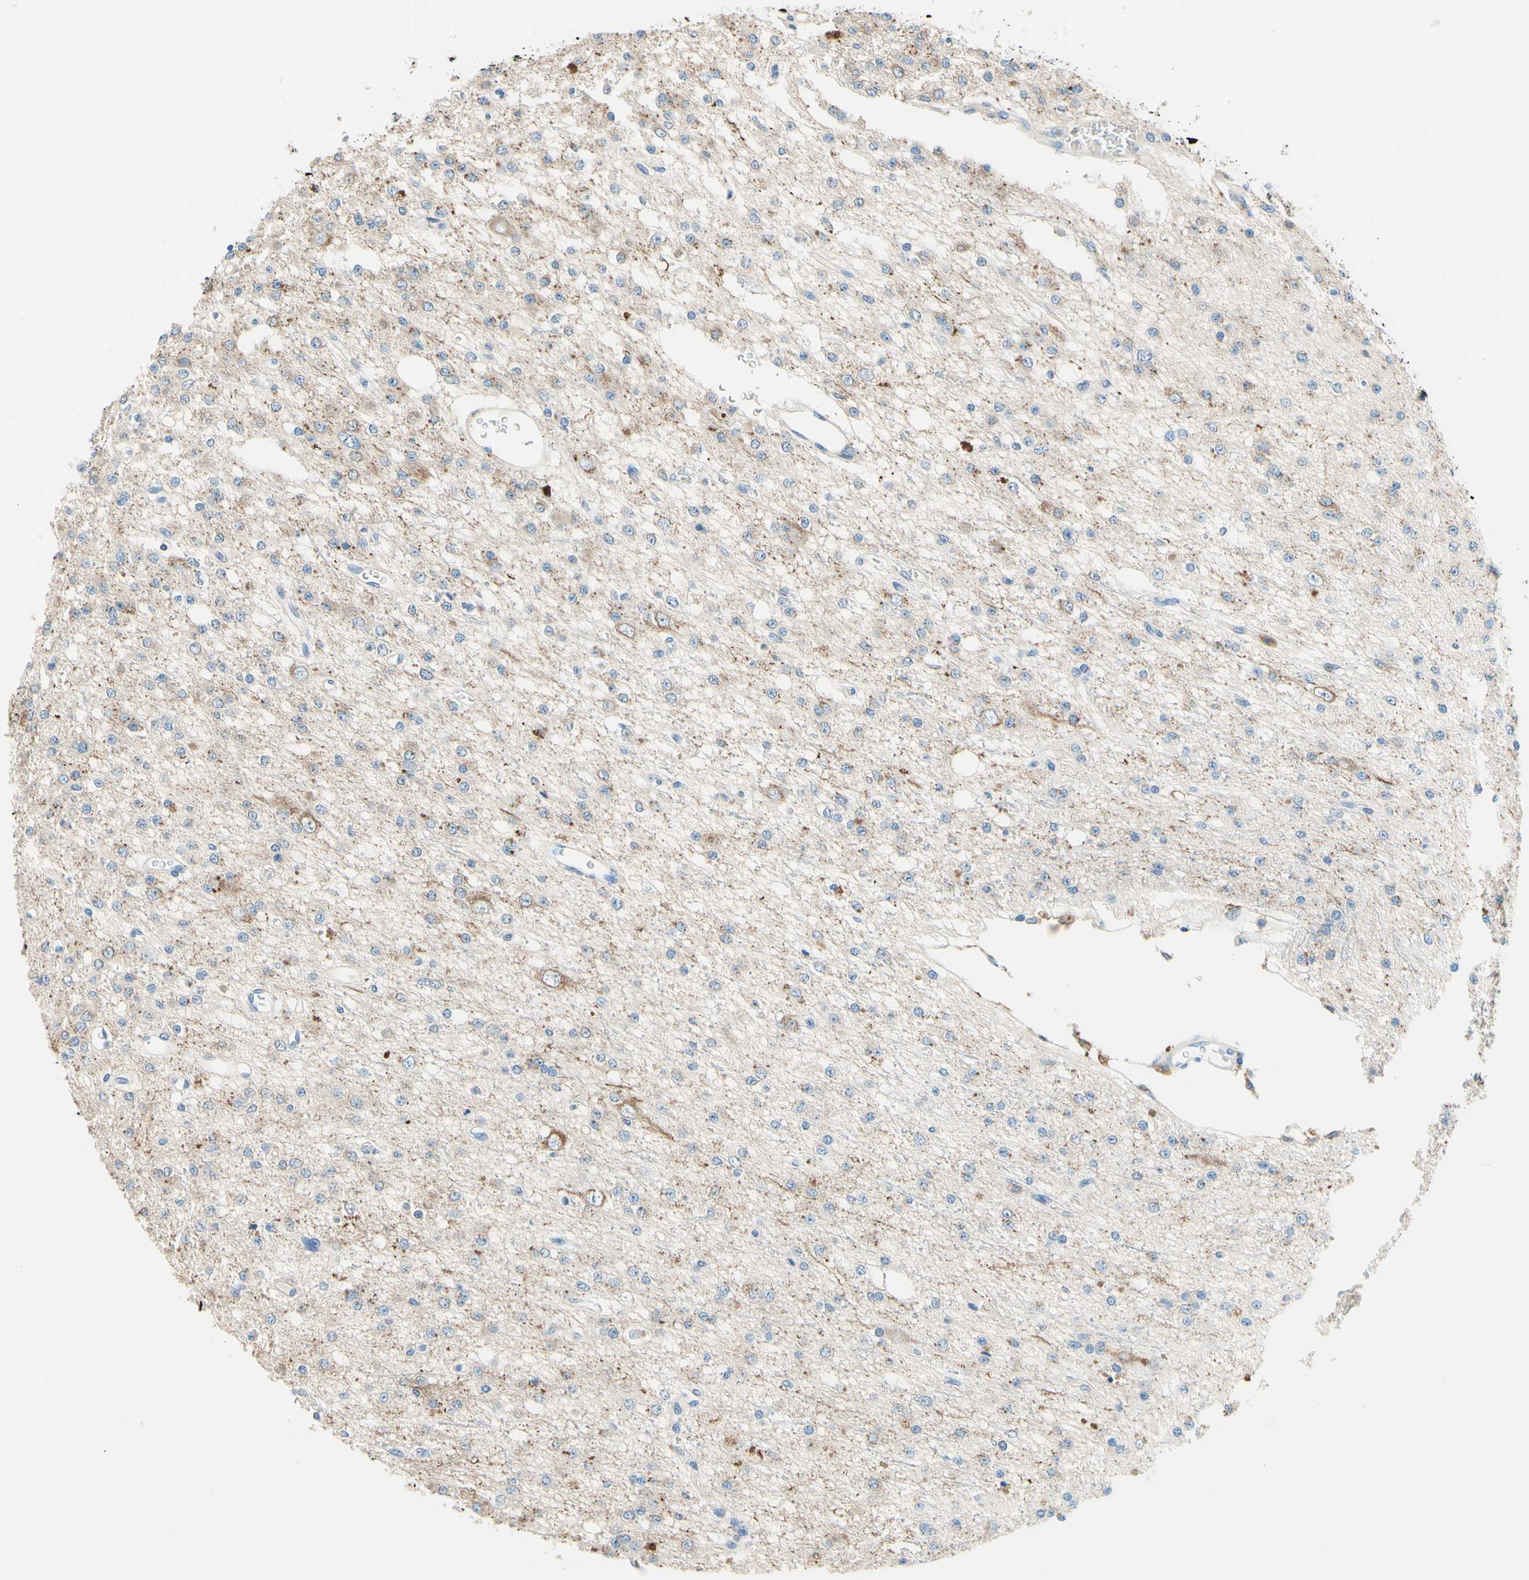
{"staining": {"intensity": "weak", "quantity": "<25%", "location": "cytoplasmic/membranous"}, "tissue": "glioma", "cell_type": "Tumor cells", "image_type": "cancer", "snomed": [{"axis": "morphology", "description": "Glioma, malignant, Low grade"}, {"axis": "topography", "description": "Brain"}], "caption": "Tumor cells show no significant expression in glioma.", "gene": "SIGLEC9", "patient": {"sex": "male", "age": 38}}